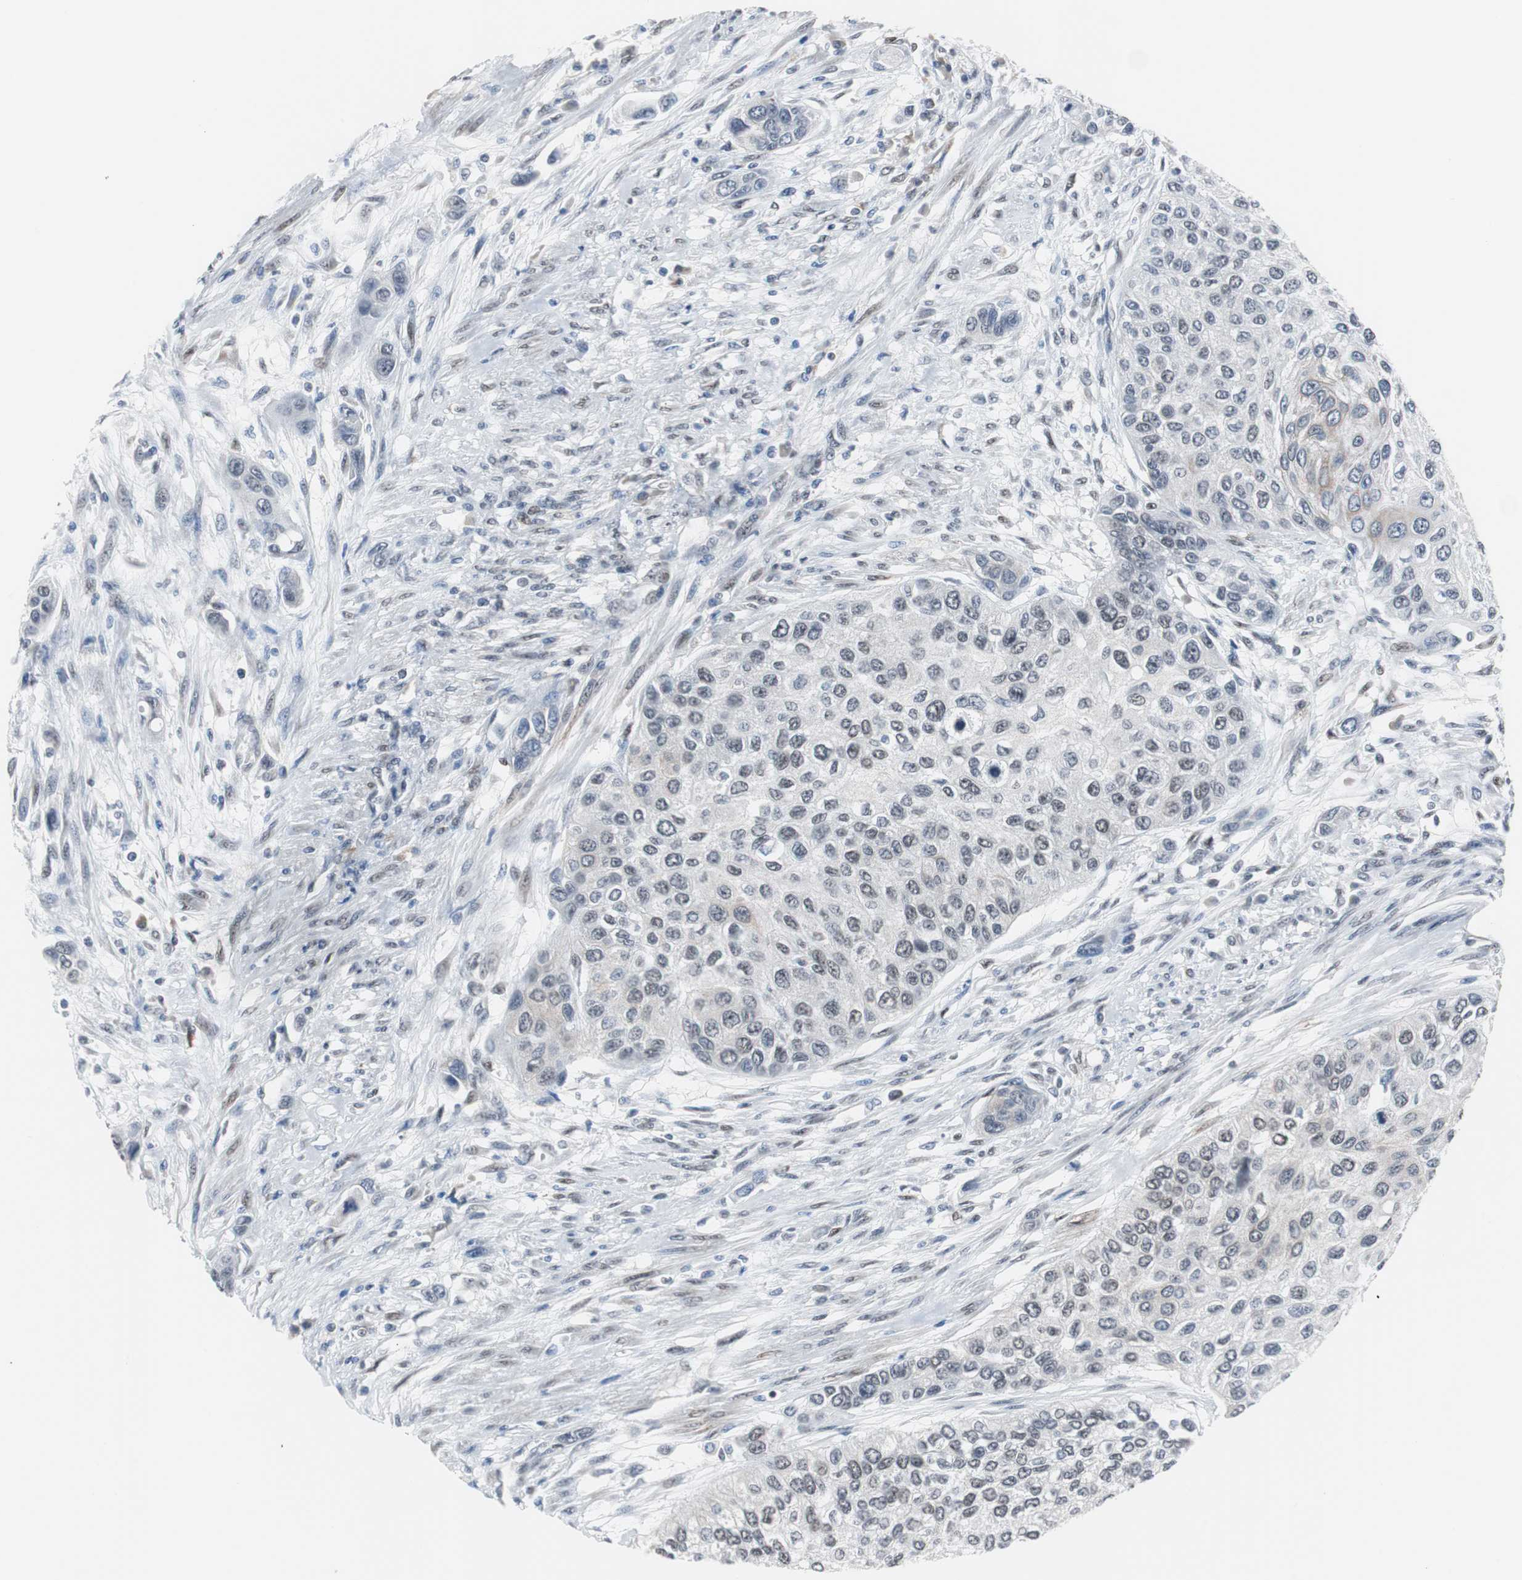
{"staining": {"intensity": "negative", "quantity": "none", "location": "none"}, "tissue": "urothelial cancer", "cell_type": "Tumor cells", "image_type": "cancer", "snomed": [{"axis": "morphology", "description": "Urothelial carcinoma, High grade"}, {"axis": "topography", "description": "Urinary bladder"}], "caption": "A histopathology image of human high-grade urothelial carcinoma is negative for staining in tumor cells.", "gene": "ZHX2", "patient": {"sex": "female", "age": 56}}